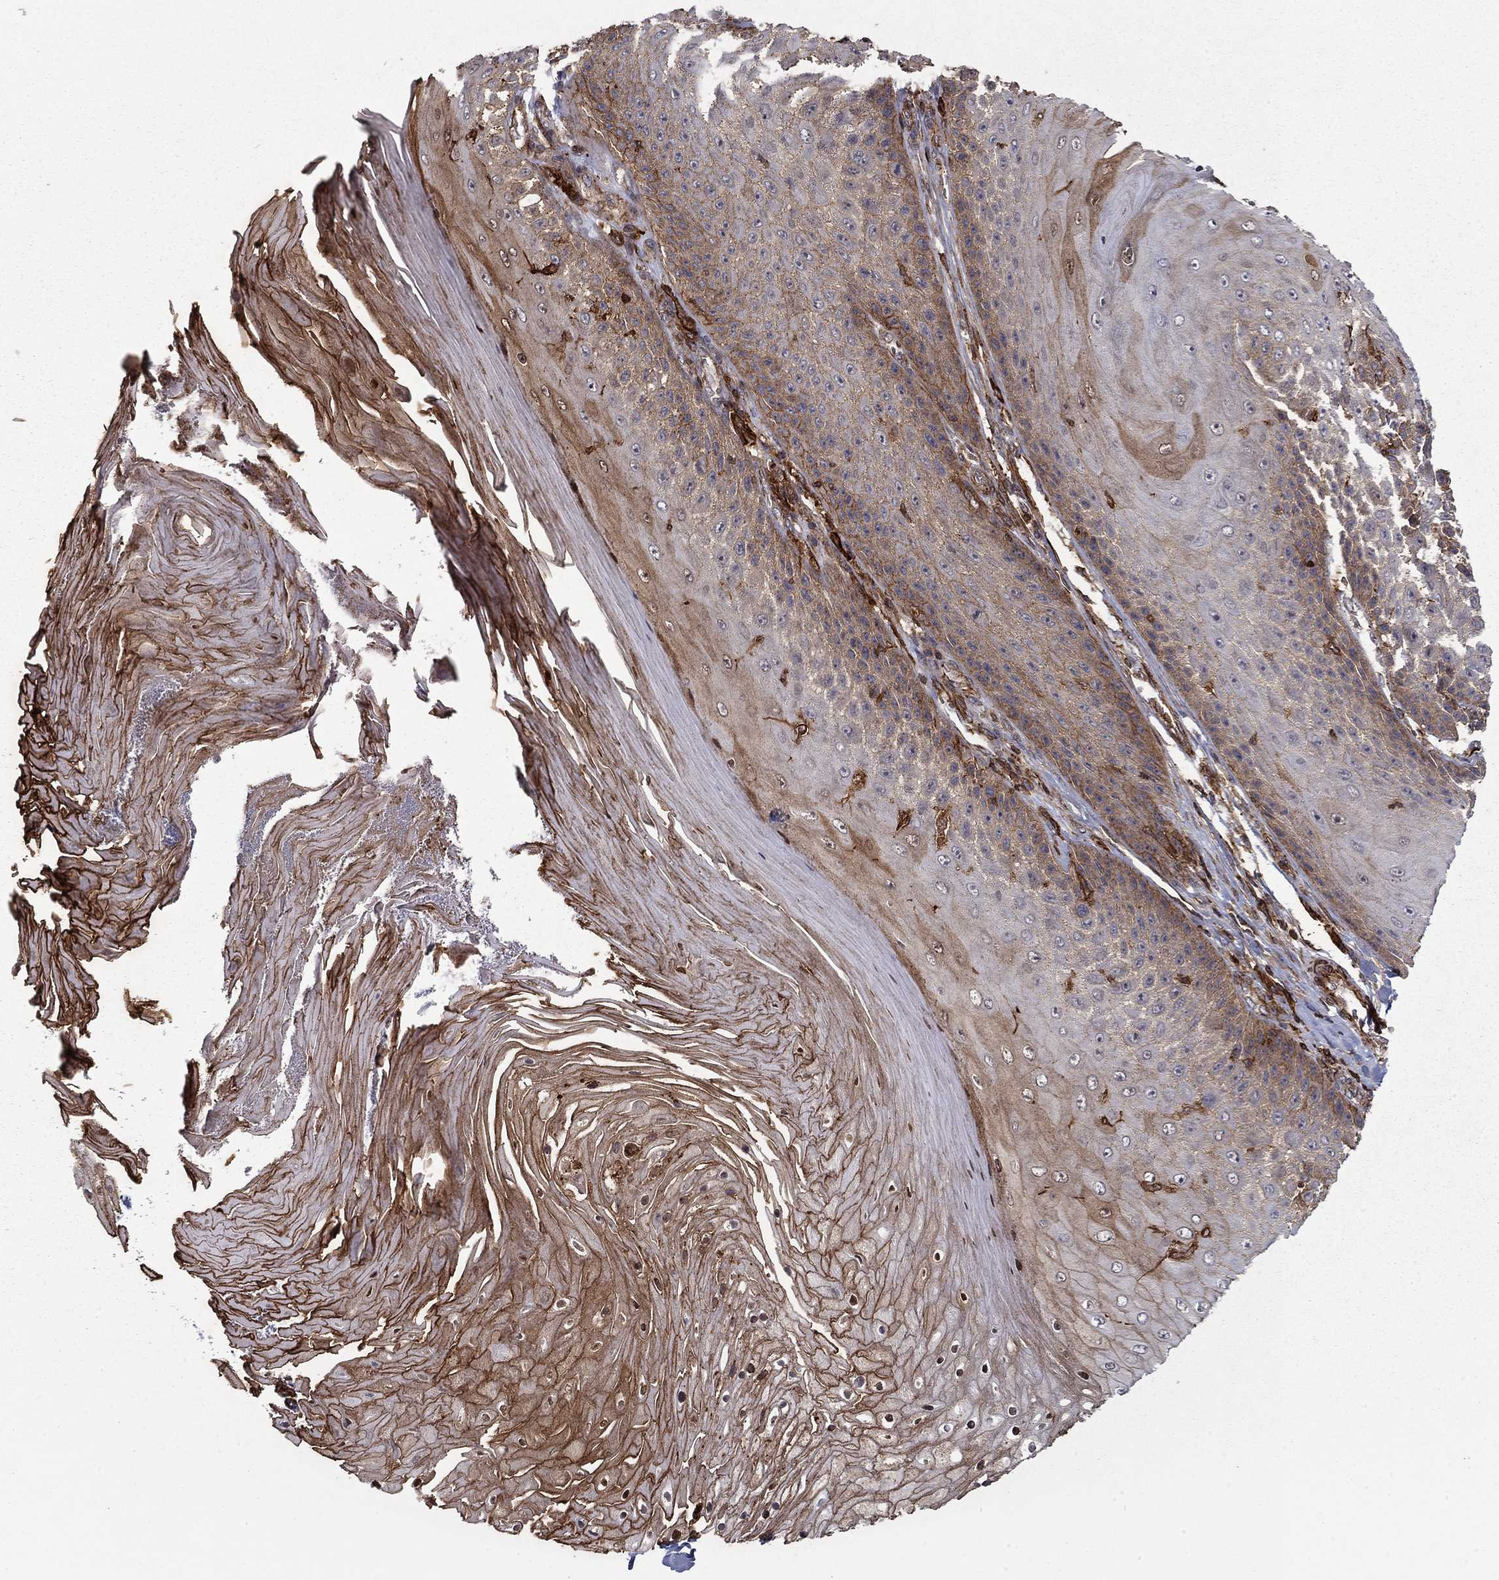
{"staining": {"intensity": "moderate", "quantity": "25%-75%", "location": "cytoplasmic/membranous"}, "tissue": "skin cancer", "cell_type": "Tumor cells", "image_type": "cancer", "snomed": [{"axis": "morphology", "description": "Squamous cell carcinoma, NOS"}, {"axis": "topography", "description": "Skin"}], "caption": "The immunohistochemical stain highlights moderate cytoplasmic/membranous positivity in tumor cells of skin cancer tissue.", "gene": "ADM", "patient": {"sex": "male", "age": 62}}